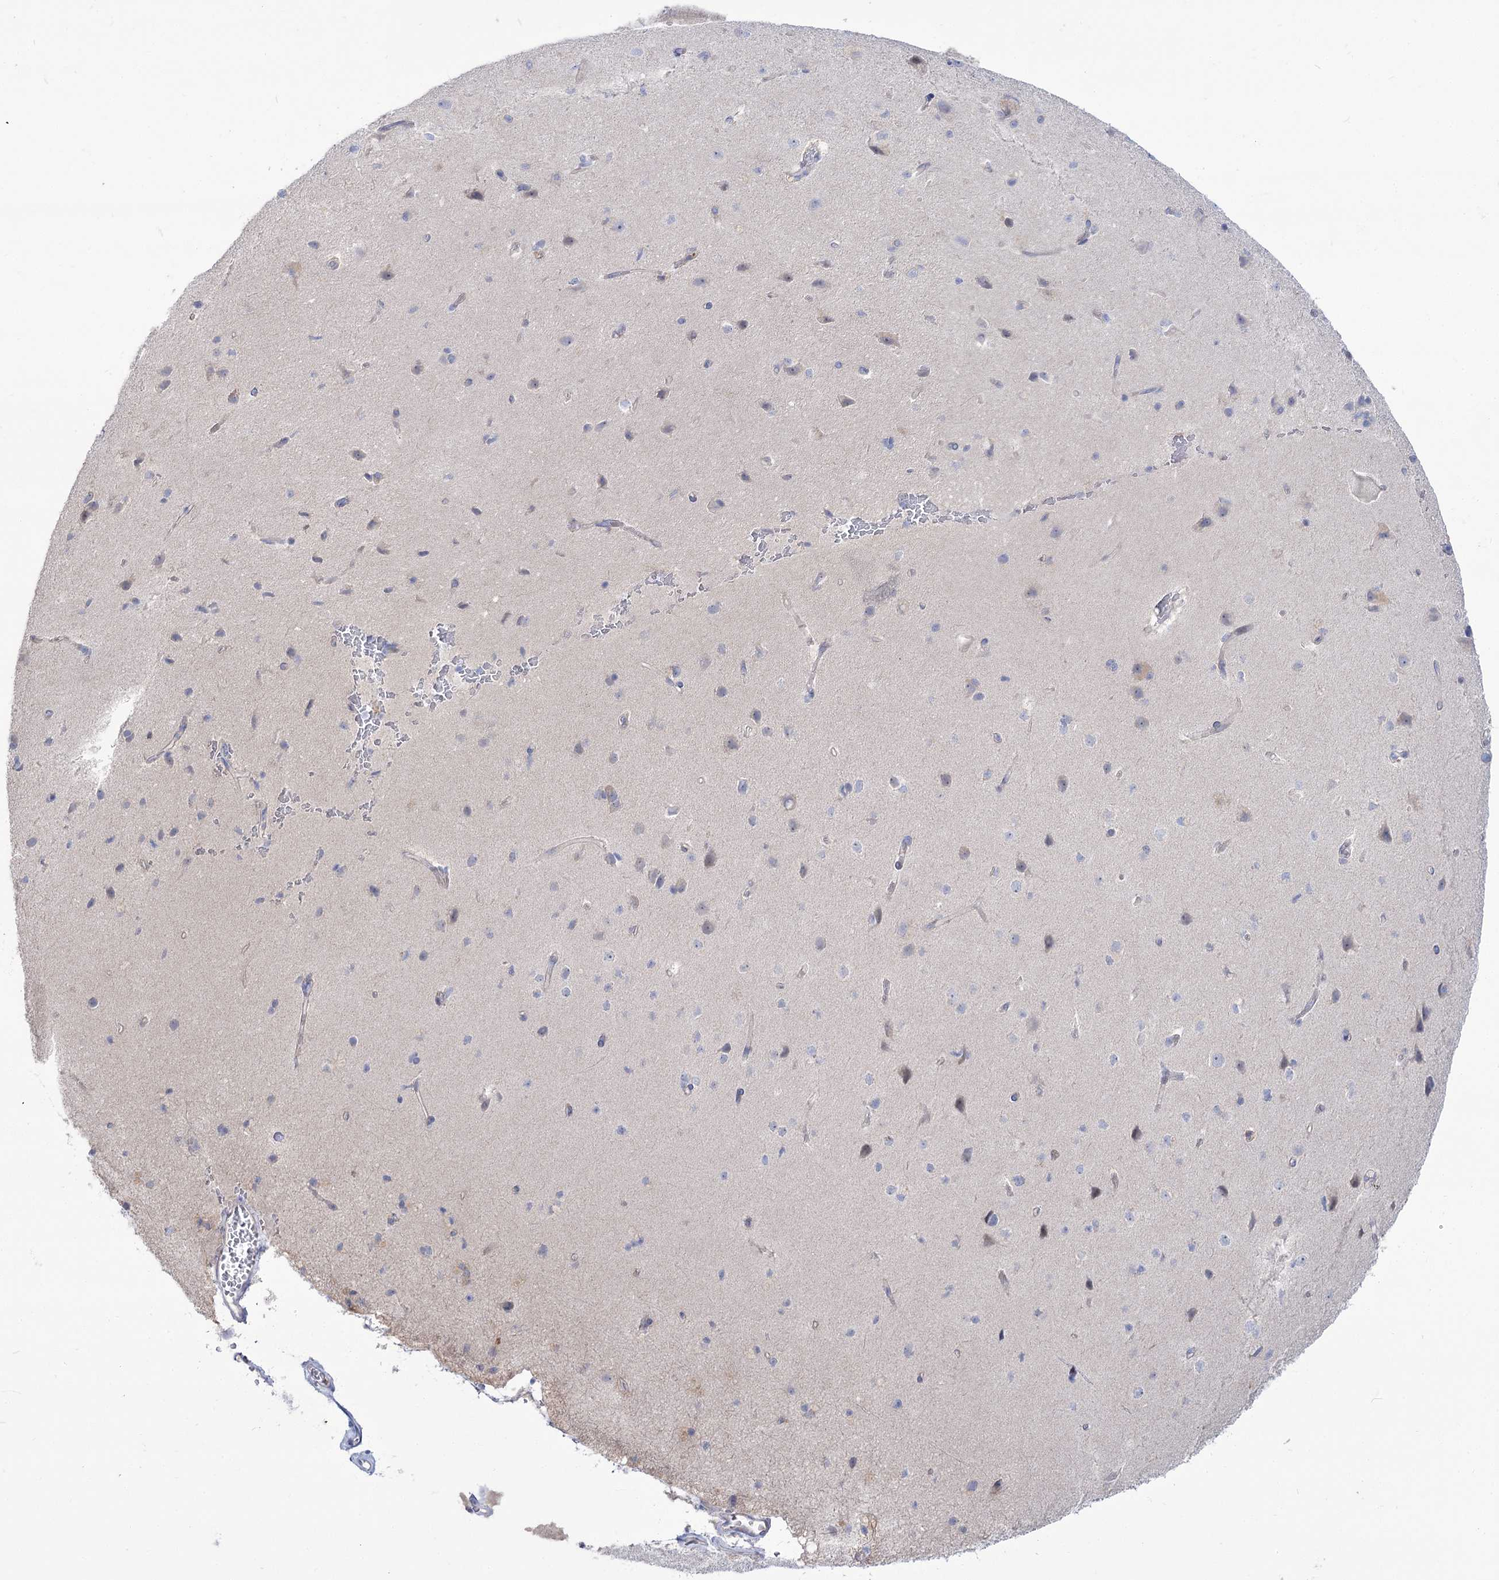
{"staining": {"intensity": "negative", "quantity": "none", "location": "none"}, "tissue": "cerebral cortex", "cell_type": "Endothelial cells", "image_type": "normal", "snomed": [{"axis": "morphology", "description": "Normal tissue, NOS"}, {"axis": "topography", "description": "Cerebral cortex"}], "caption": "The IHC image has no significant staining in endothelial cells of cerebral cortex. (Brightfield microscopy of DAB immunohistochemistry (IHC) at high magnification).", "gene": "SUOX", "patient": {"sex": "male", "age": 62}}